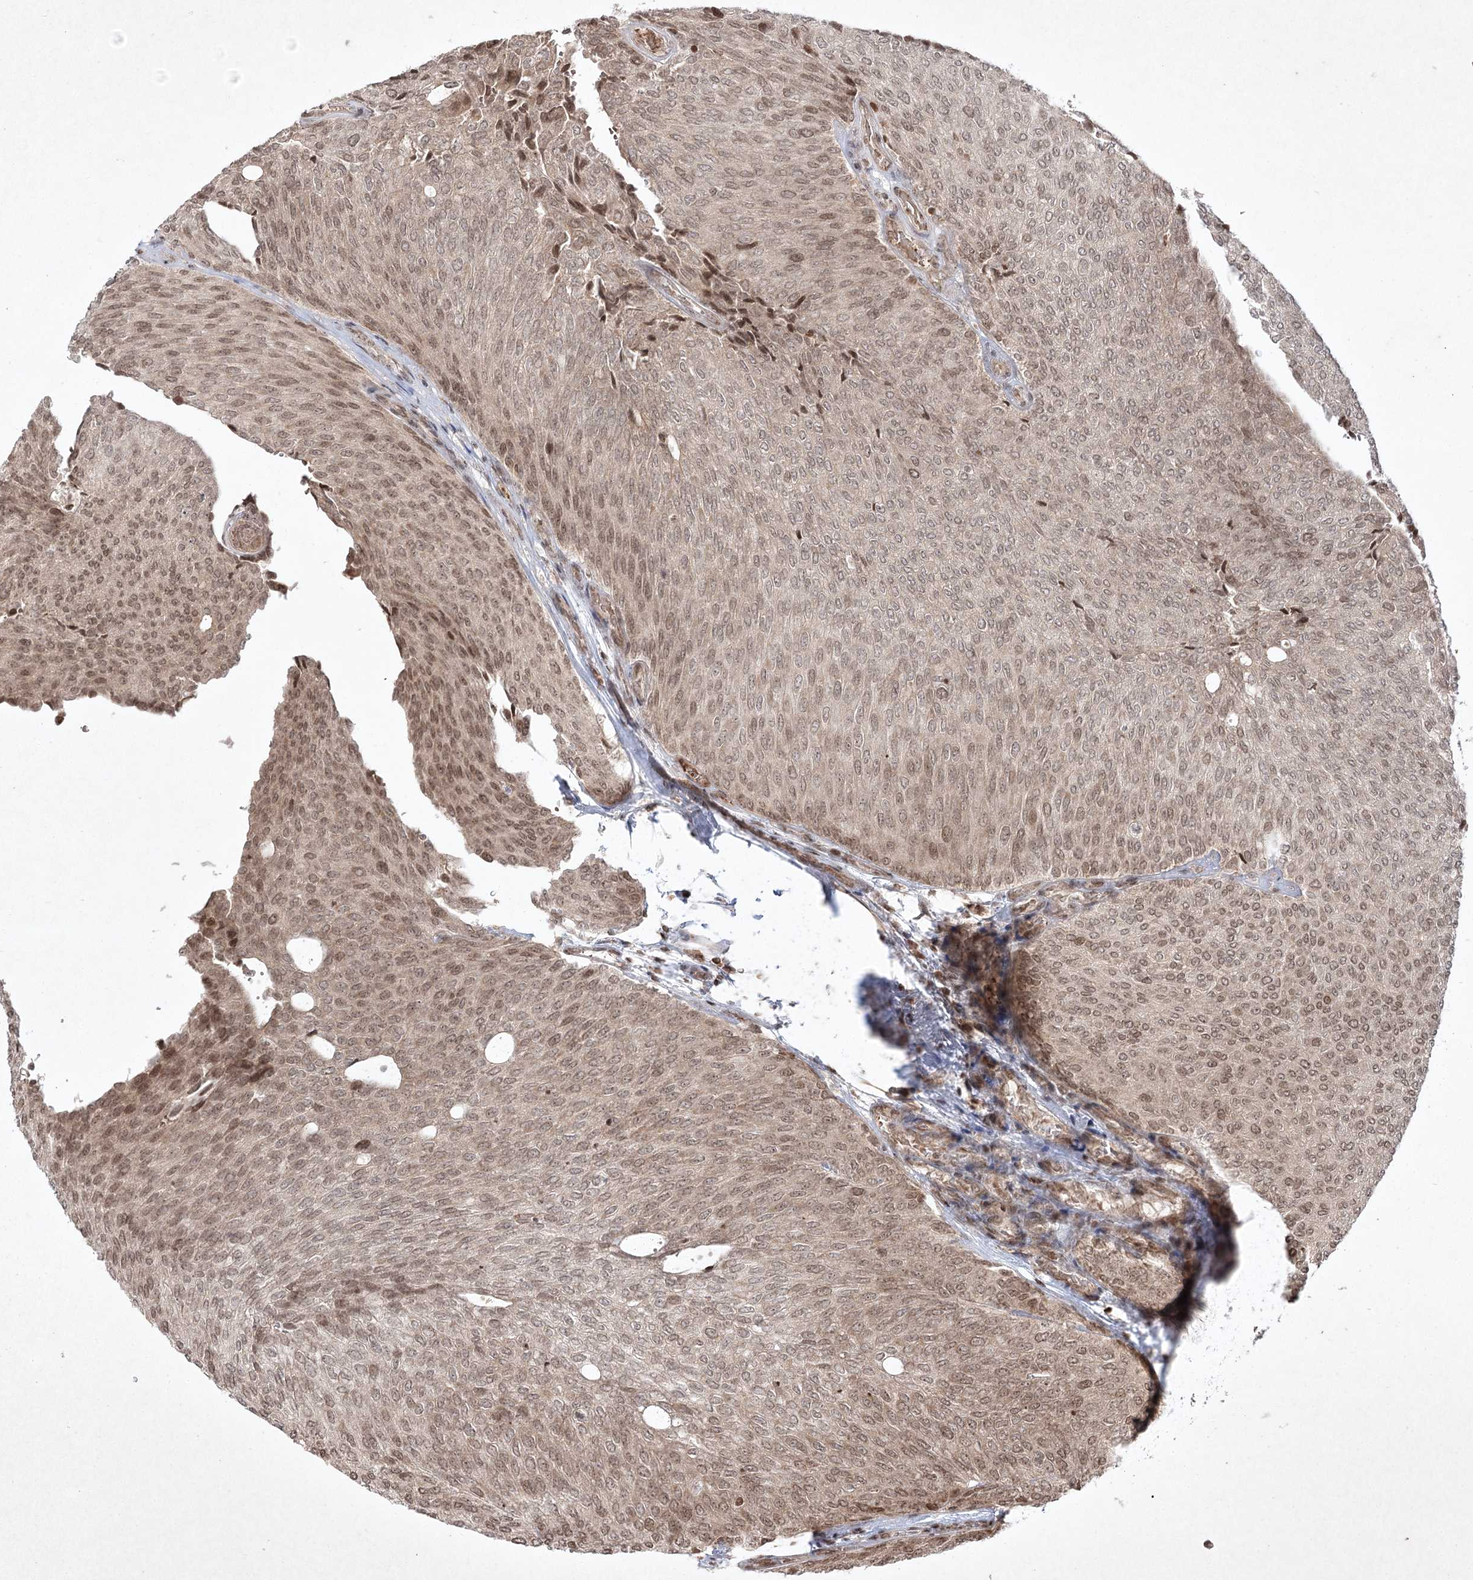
{"staining": {"intensity": "moderate", "quantity": "25%-75%", "location": "nuclear"}, "tissue": "urothelial cancer", "cell_type": "Tumor cells", "image_type": "cancer", "snomed": [{"axis": "morphology", "description": "Urothelial carcinoma, Low grade"}, {"axis": "topography", "description": "Urinary bladder"}], "caption": "A medium amount of moderate nuclear expression is appreciated in approximately 25%-75% of tumor cells in urothelial carcinoma (low-grade) tissue.", "gene": "CARM1", "patient": {"sex": "female", "age": 79}}